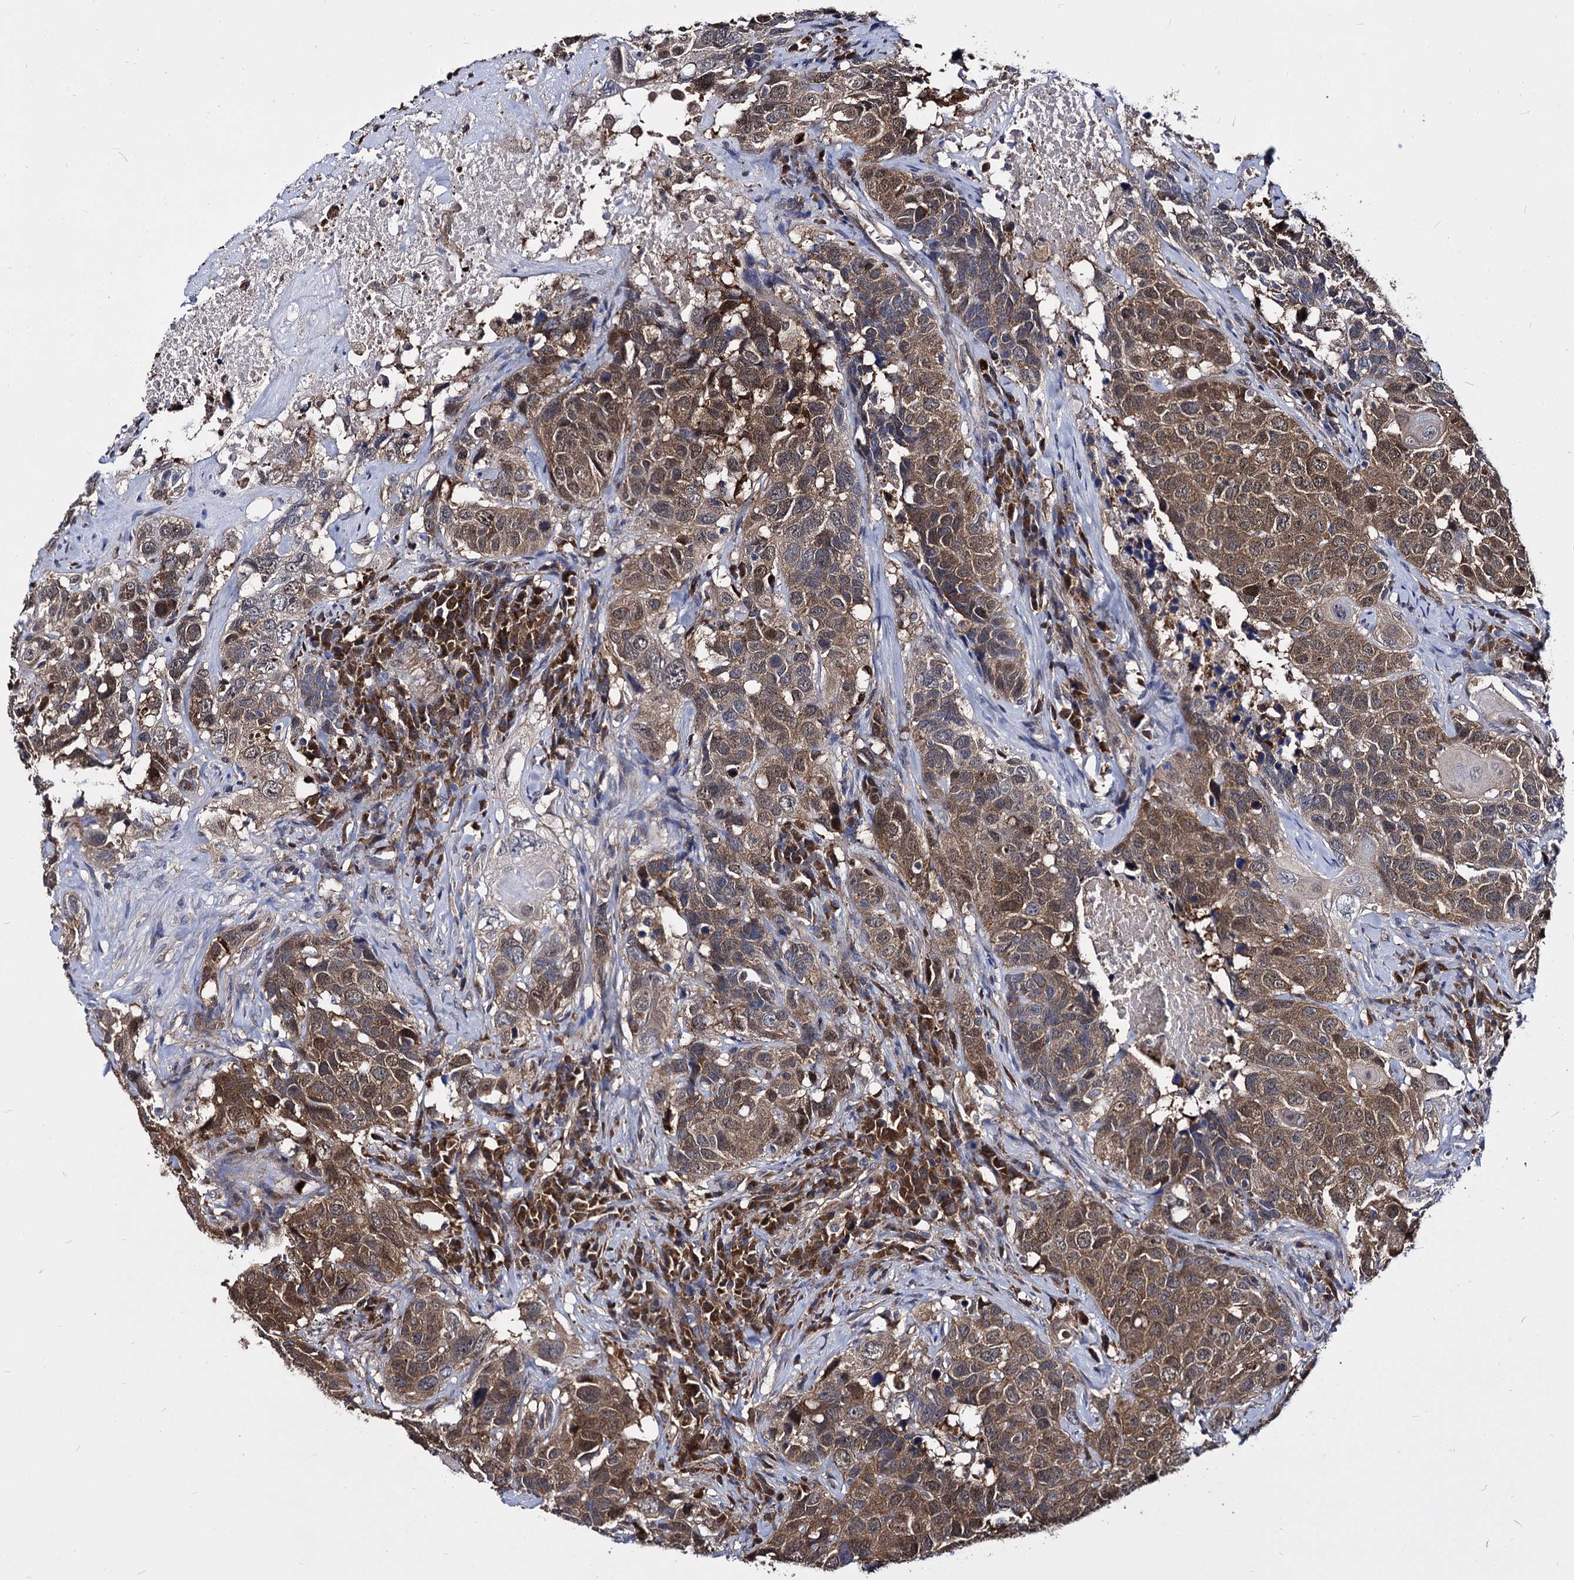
{"staining": {"intensity": "moderate", "quantity": ">75%", "location": "cytoplasmic/membranous,nuclear"}, "tissue": "head and neck cancer", "cell_type": "Tumor cells", "image_type": "cancer", "snomed": [{"axis": "morphology", "description": "Squamous cell carcinoma, NOS"}, {"axis": "topography", "description": "Head-Neck"}], "caption": "Squamous cell carcinoma (head and neck) stained with DAB (3,3'-diaminobenzidine) immunohistochemistry (IHC) exhibits medium levels of moderate cytoplasmic/membranous and nuclear staining in about >75% of tumor cells. (DAB (3,3'-diaminobenzidine) = brown stain, brightfield microscopy at high magnification).", "gene": "NME1", "patient": {"sex": "male", "age": 66}}